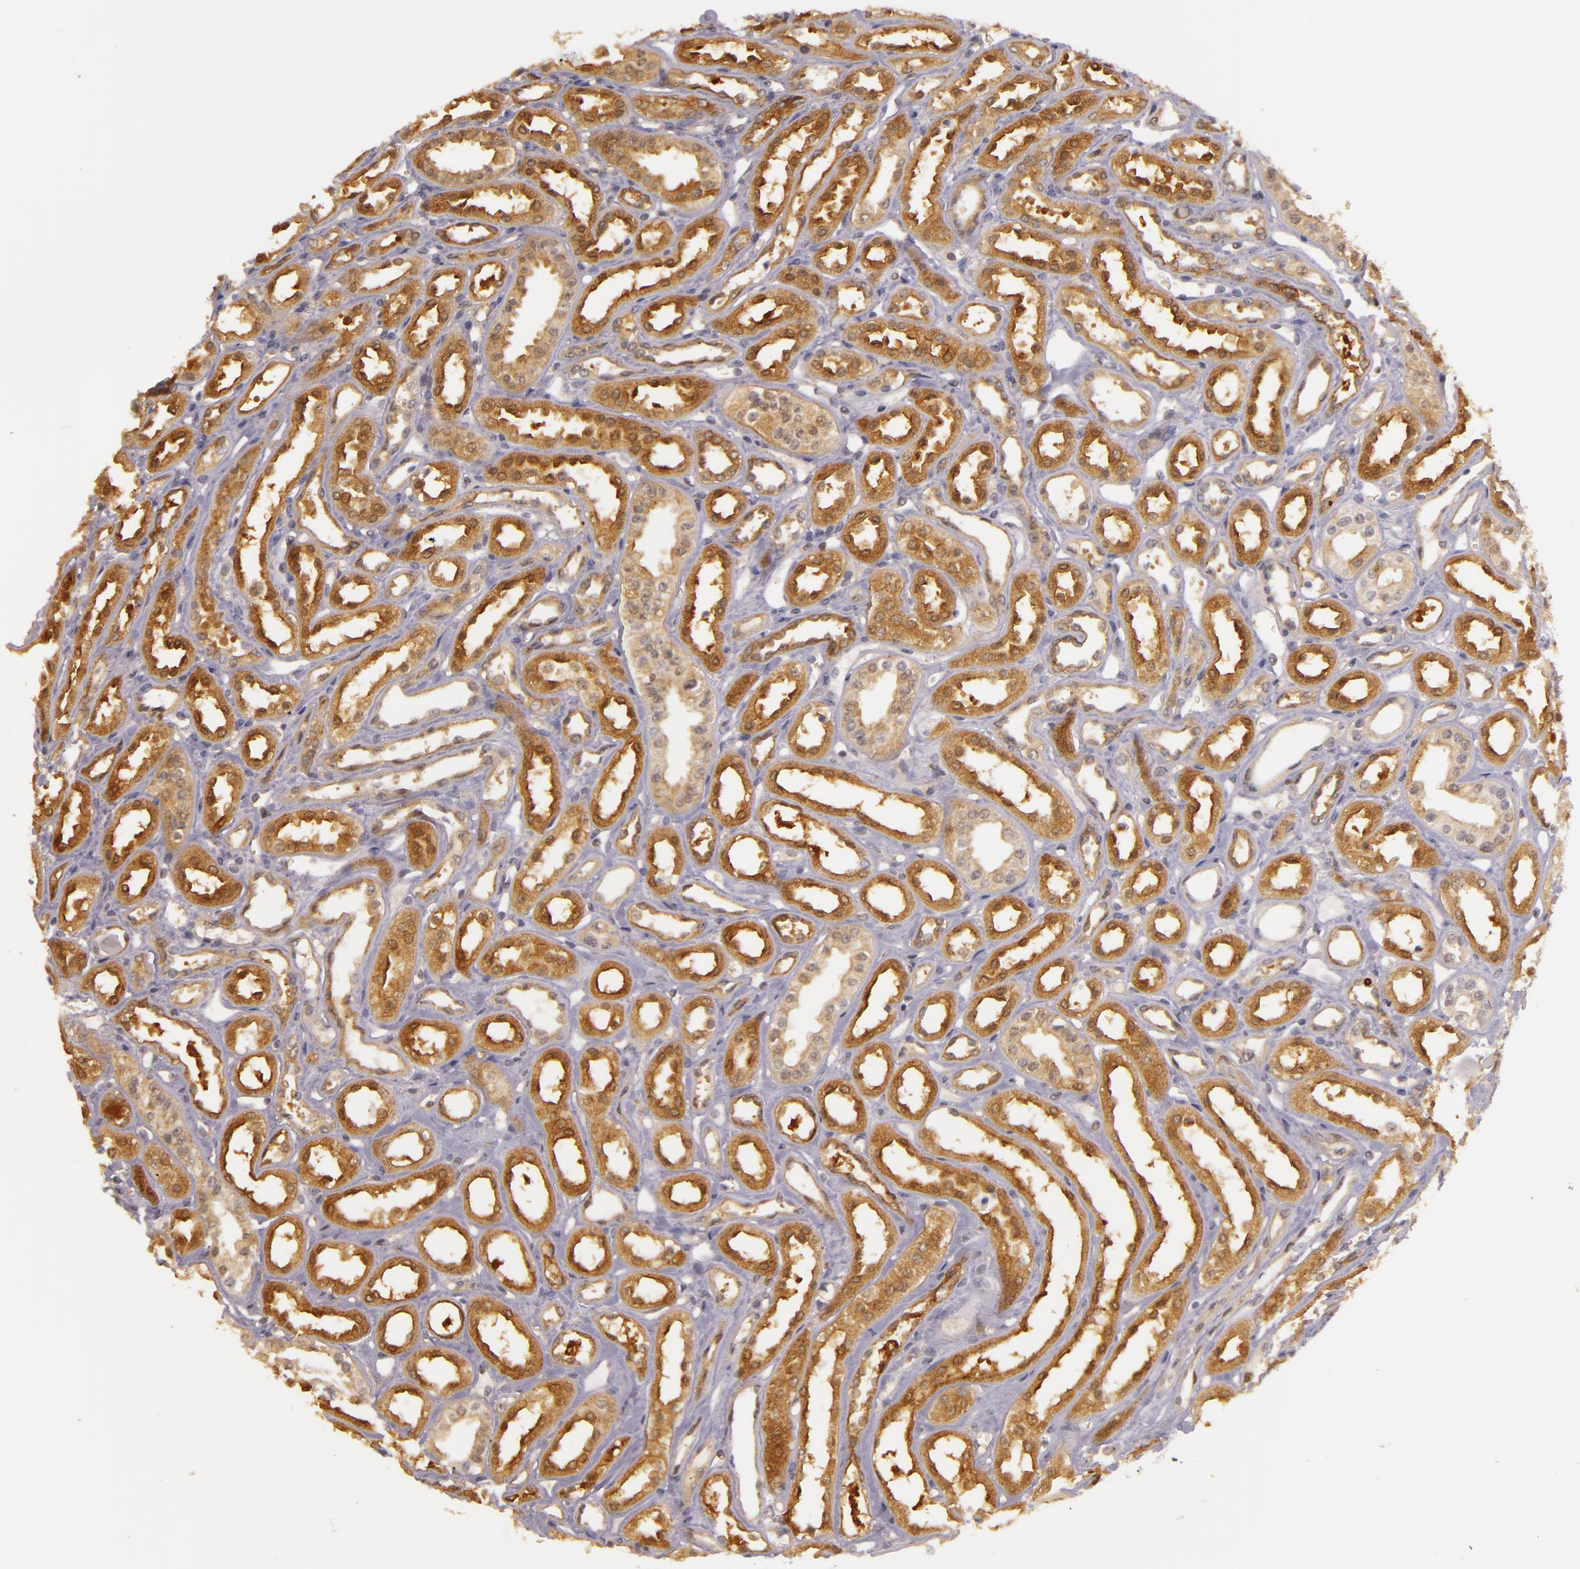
{"staining": {"intensity": "weak", "quantity": "25%-75%", "location": "cytoplasmic/membranous"}, "tissue": "kidney", "cell_type": "Cells in glomeruli", "image_type": "normal", "snomed": [{"axis": "morphology", "description": "Normal tissue, NOS"}, {"axis": "topography", "description": "Kidney"}], "caption": "DAB immunohistochemical staining of benign human kidney shows weak cytoplasmic/membranous protein expression in approximately 25%-75% of cells in glomeruli. The protein is shown in brown color, while the nuclei are stained blue.", "gene": "TOM1", "patient": {"sex": "female", "age": 52}}